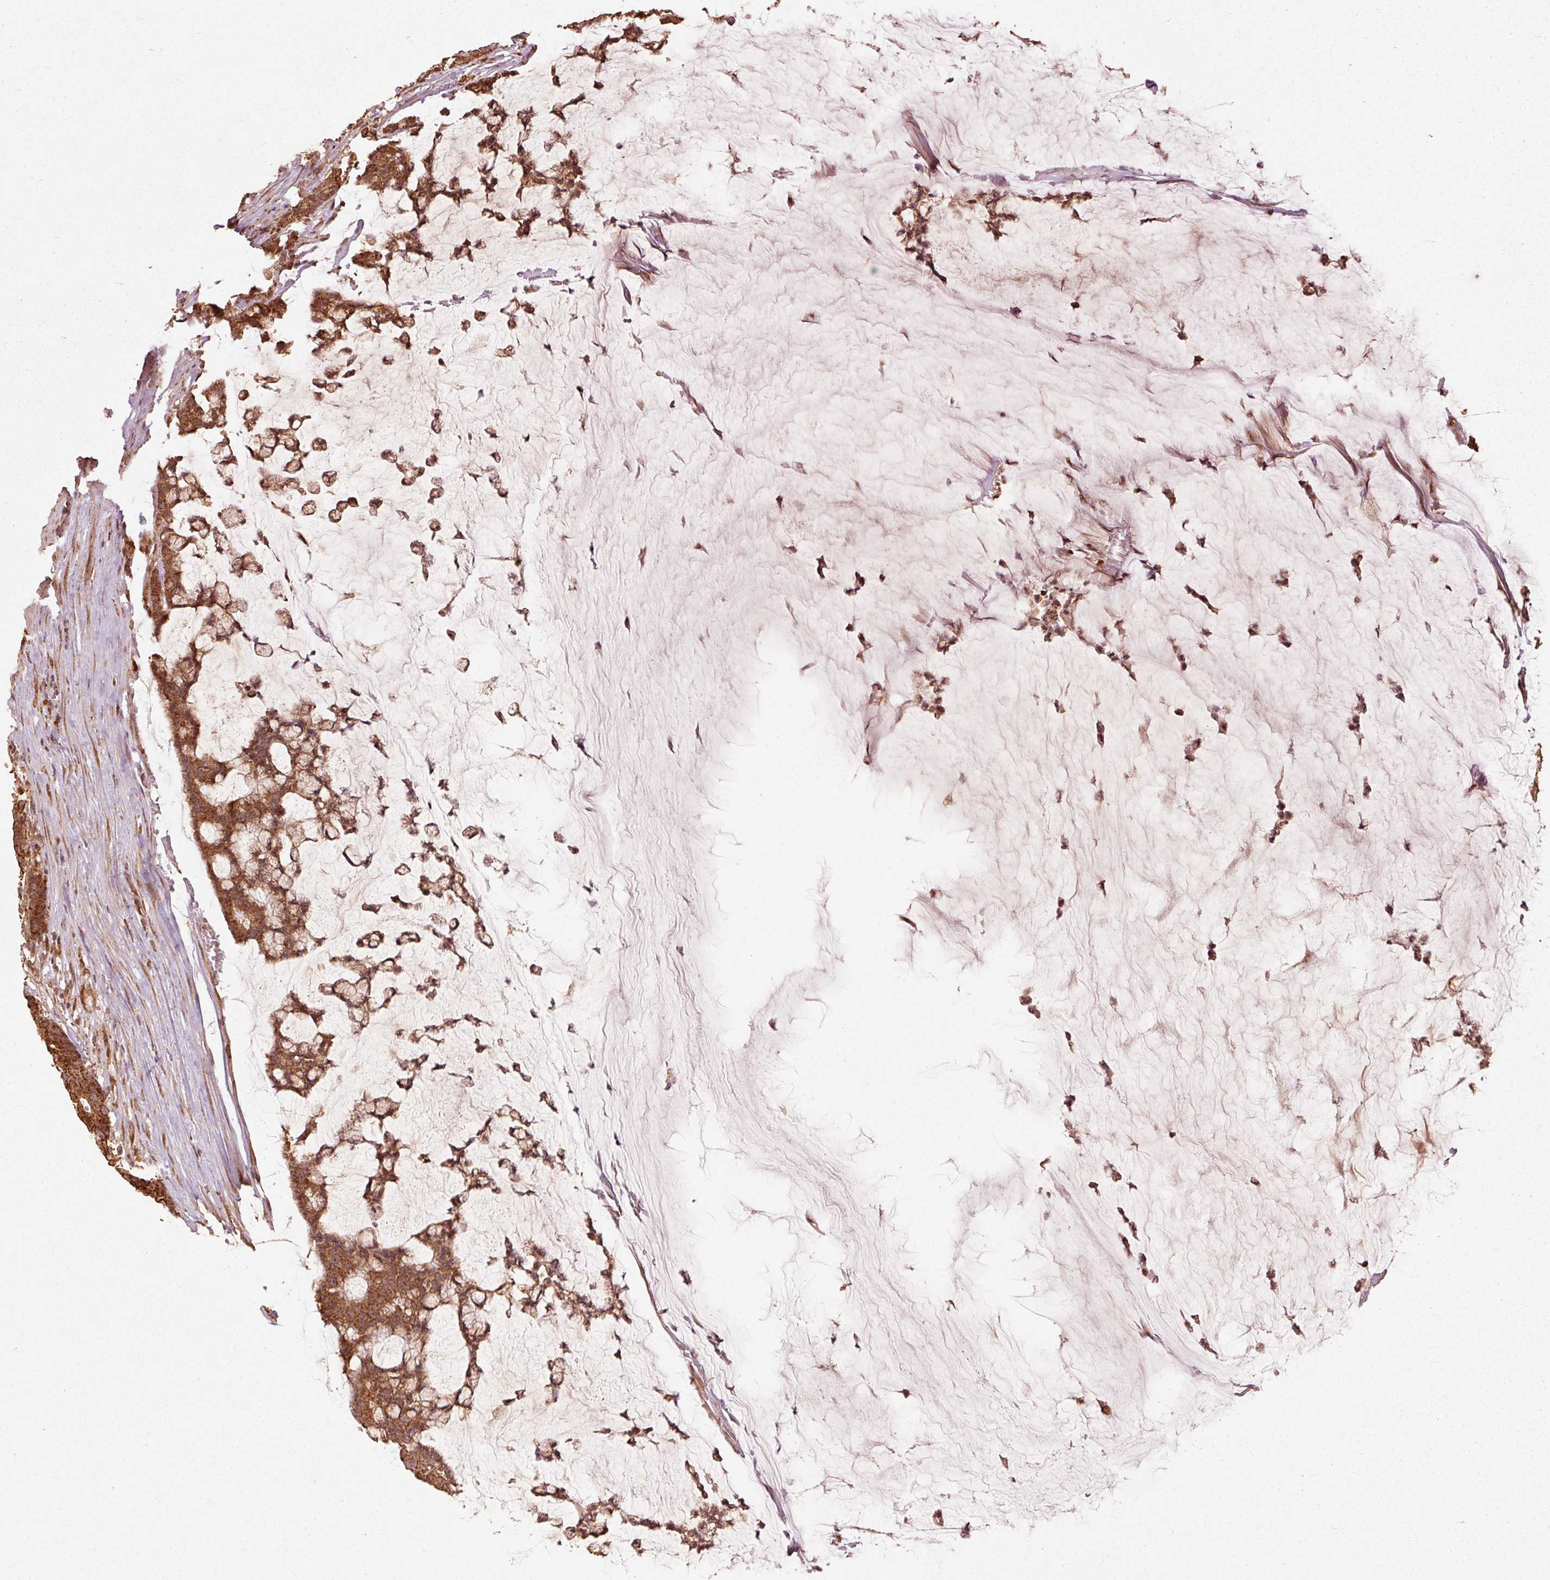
{"staining": {"intensity": "strong", "quantity": ">75%", "location": "cytoplasmic/membranous"}, "tissue": "colorectal cancer", "cell_type": "Tumor cells", "image_type": "cancer", "snomed": [{"axis": "morphology", "description": "Adenocarcinoma, NOS"}, {"axis": "topography", "description": "Colon"}], "caption": "Strong cytoplasmic/membranous protein expression is present in about >75% of tumor cells in adenocarcinoma (colorectal). Nuclei are stained in blue.", "gene": "MRPL16", "patient": {"sex": "female", "age": 84}}